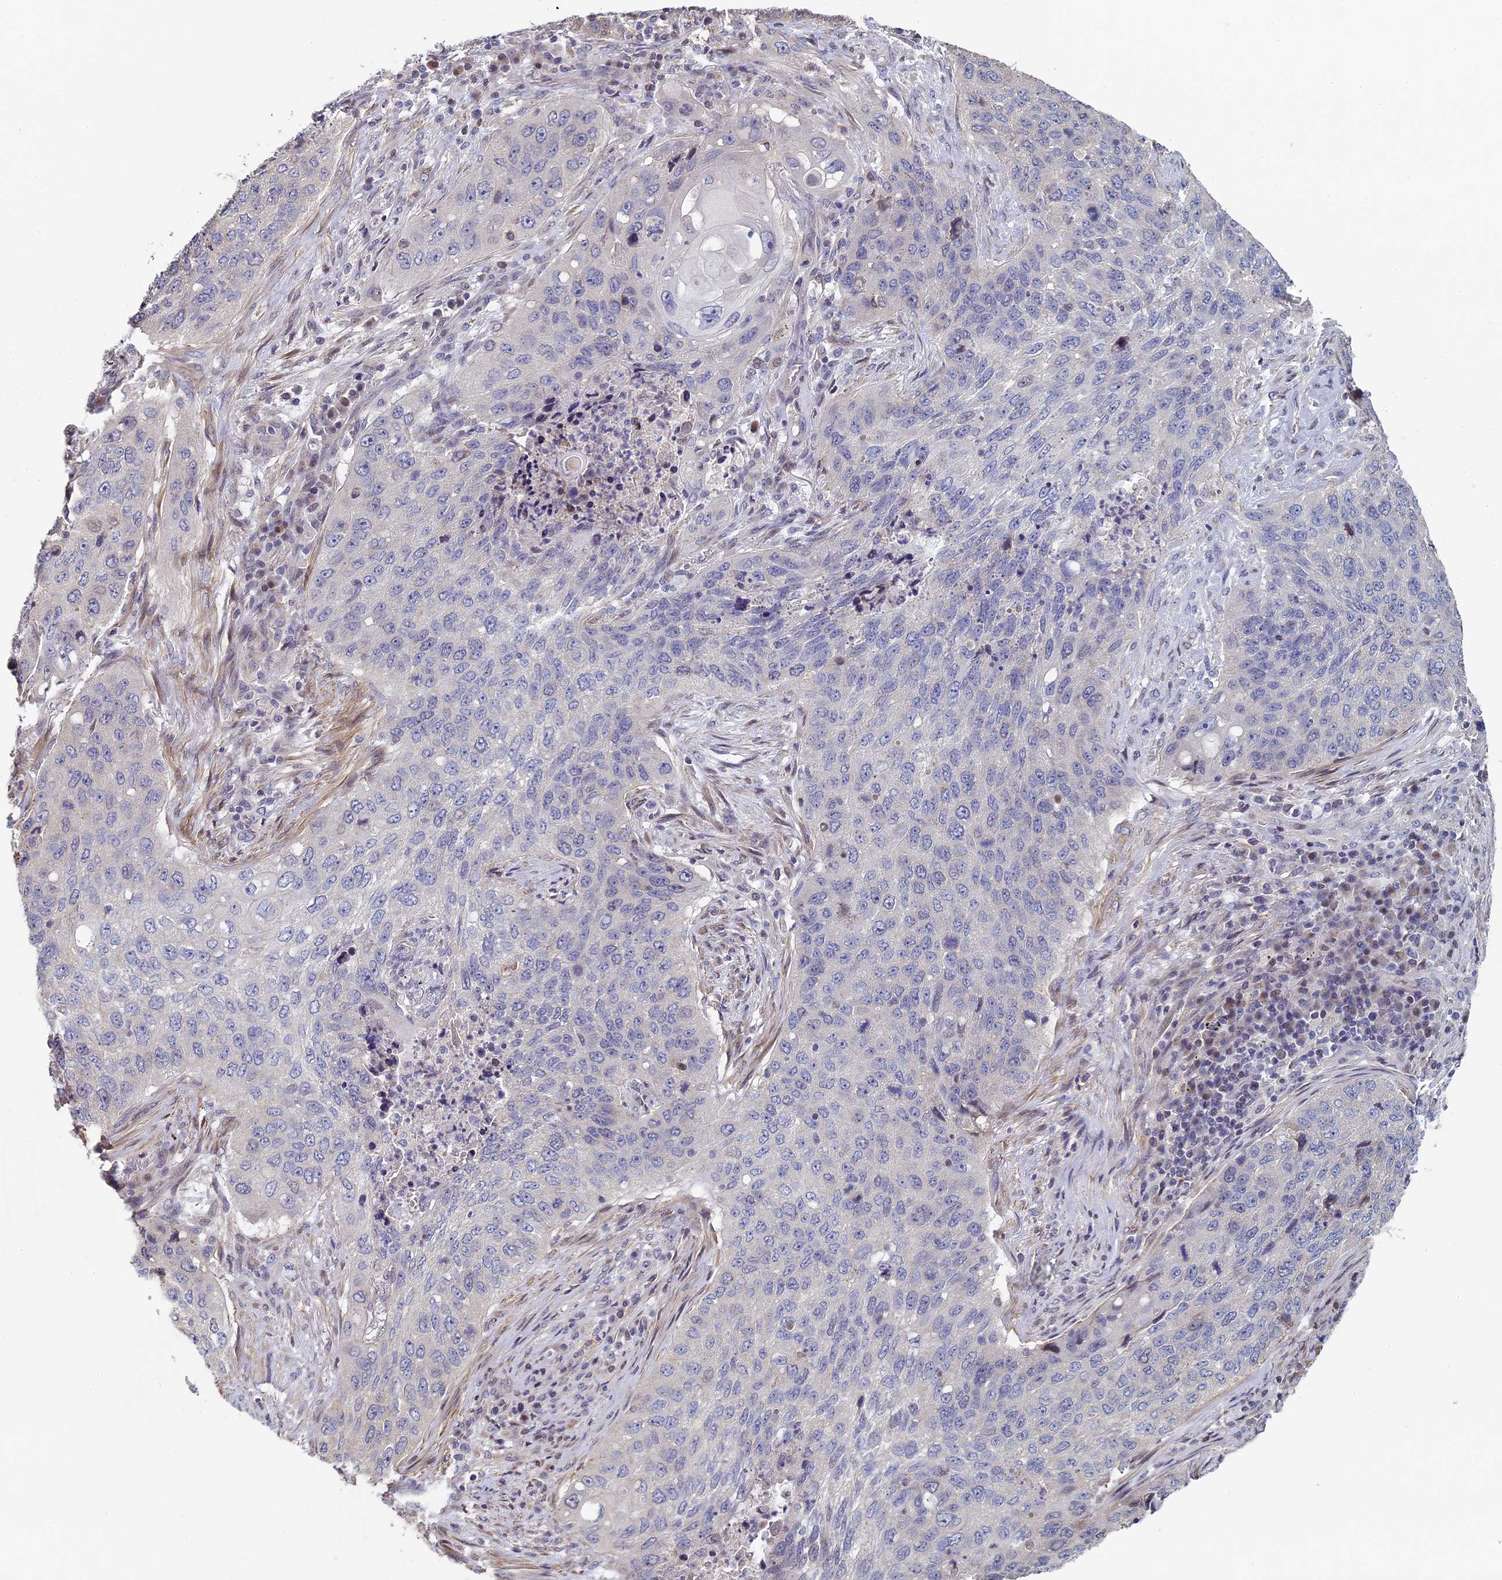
{"staining": {"intensity": "negative", "quantity": "none", "location": "none"}, "tissue": "lung cancer", "cell_type": "Tumor cells", "image_type": "cancer", "snomed": [{"axis": "morphology", "description": "Squamous cell carcinoma, NOS"}, {"axis": "topography", "description": "Lung"}], "caption": "Lung cancer stained for a protein using IHC demonstrates no positivity tumor cells.", "gene": "DIXDC1", "patient": {"sex": "female", "age": 63}}